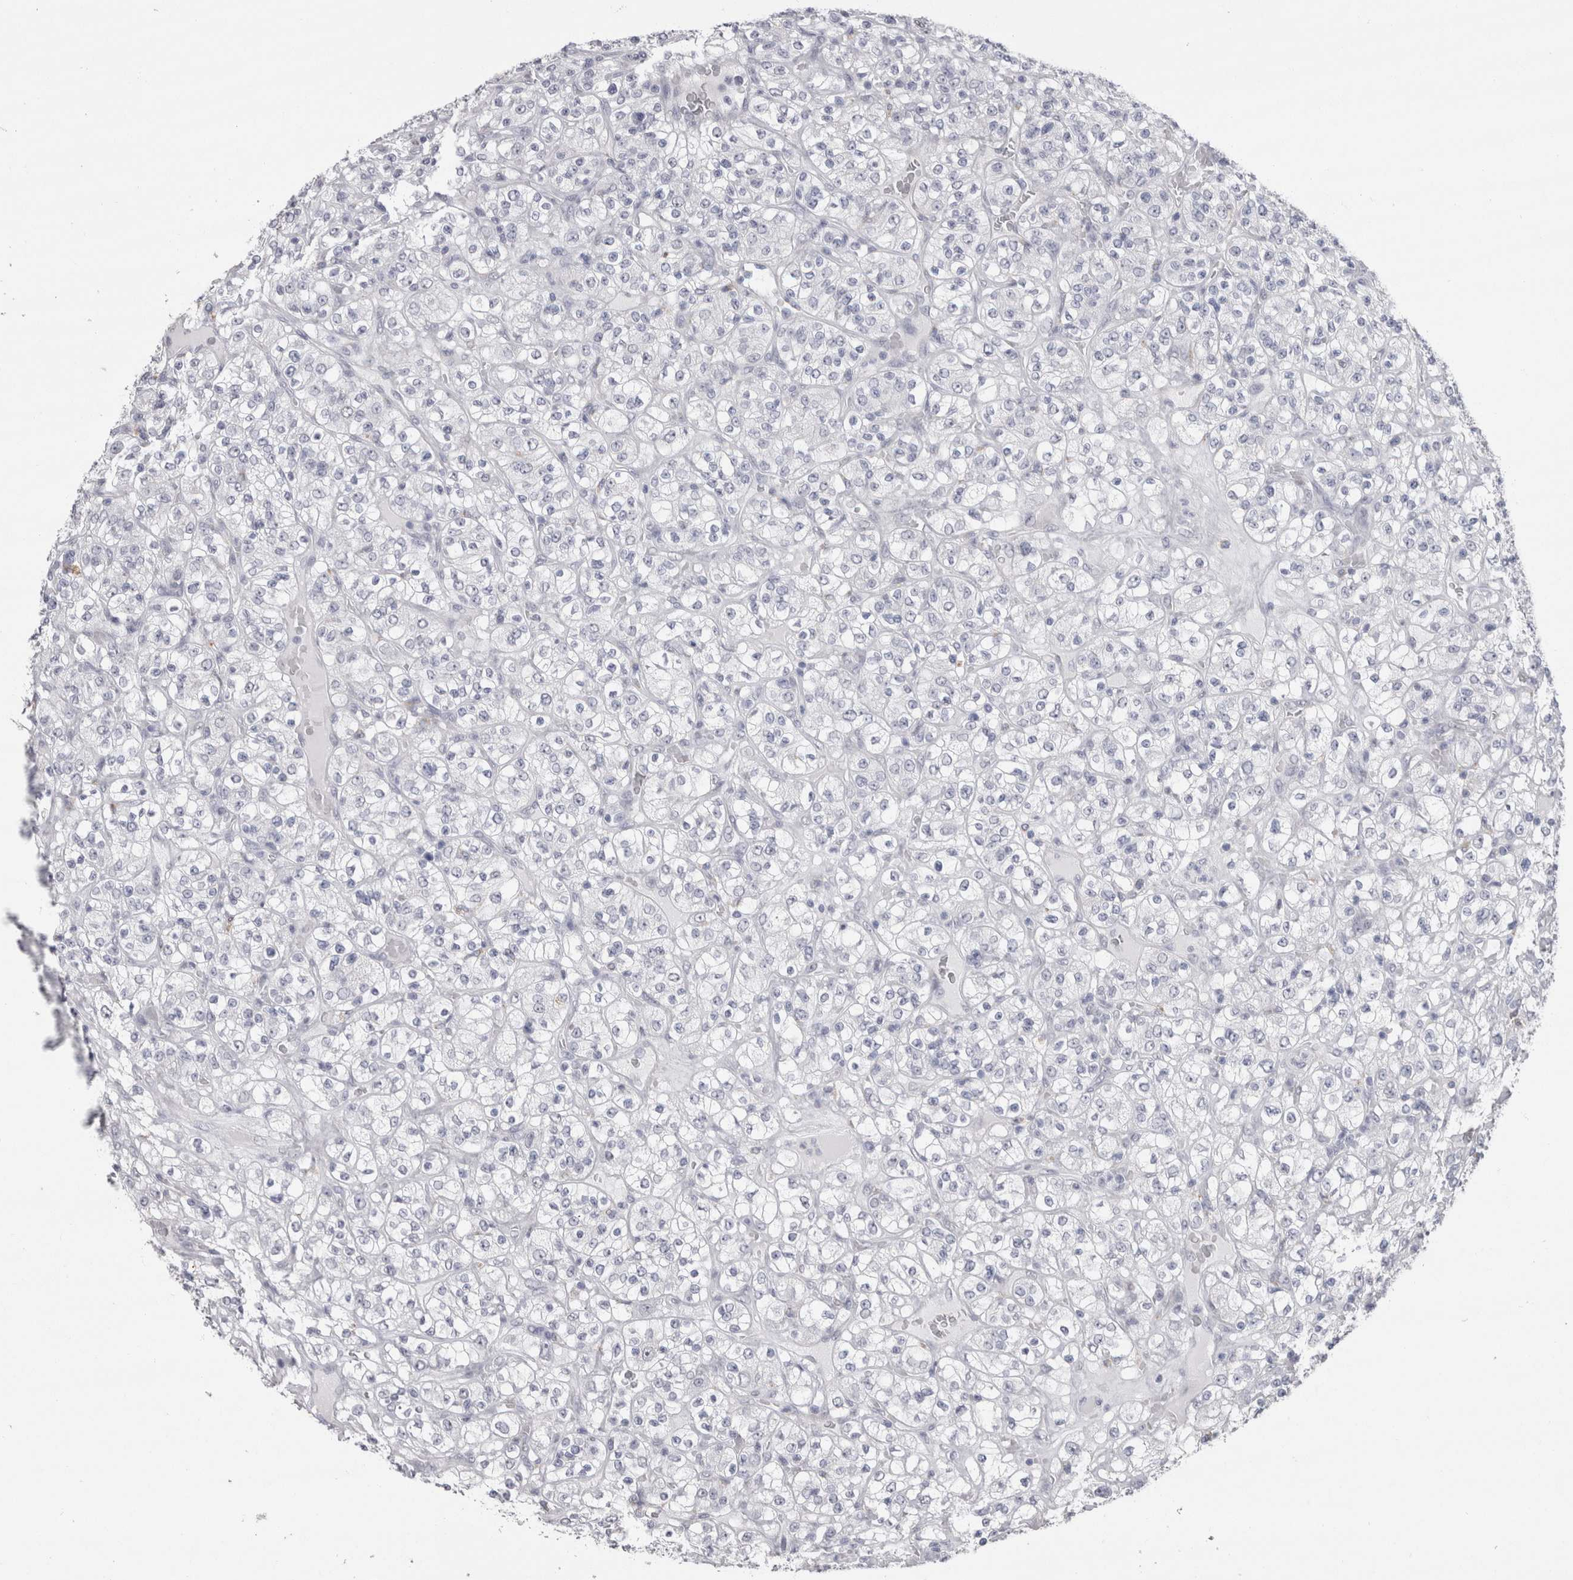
{"staining": {"intensity": "negative", "quantity": "none", "location": "none"}, "tissue": "renal cancer", "cell_type": "Tumor cells", "image_type": "cancer", "snomed": [{"axis": "morphology", "description": "Normal tissue, NOS"}, {"axis": "morphology", "description": "Adenocarcinoma, NOS"}, {"axis": "topography", "description": "Kidney"}], "caption": "Tumor cells are negative for protein expression in human renal cancer. (DAB (3,3'-diaminobenzidine) immunohistochemistry visualized using brightfield microscopy, high magnification).", "gene": "CDH17", "patient": {"sex": "female", "age": 72}}